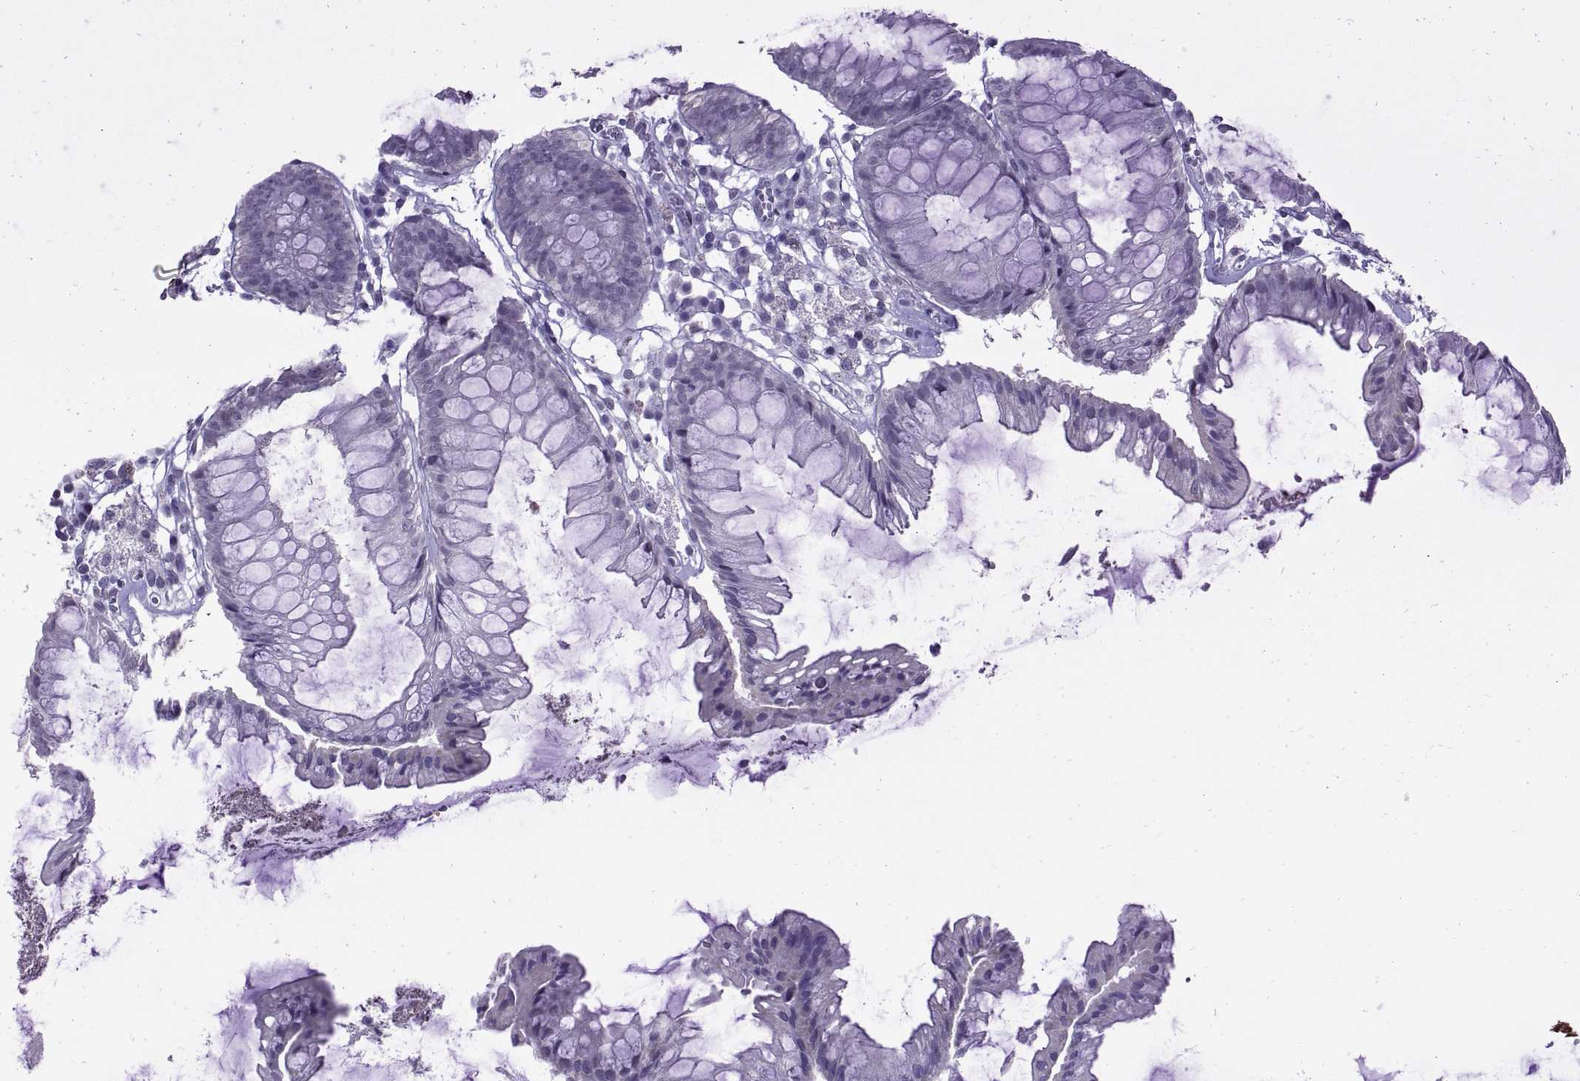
{"staining": {"intensity": "negative", "quantity": "none", "location": "none"}, "tissue": "colon", "cell_type": "Endothelial cells", "image_type": "normal", "snomed": [{"axis": "morphology", "description": "Normal tissue, NOS"}, {"axis": "morphology", "description": "Adenocarcinoma, NOS"}, {"axis": "topography", "description": "Colon"}], "caption": "Human colon stained for a protein using immunohistochemistry (IHC) displays no positivity in endothelial cells.", "gene": "KRT77", "patient": {"sex": "male", "age": 65}}